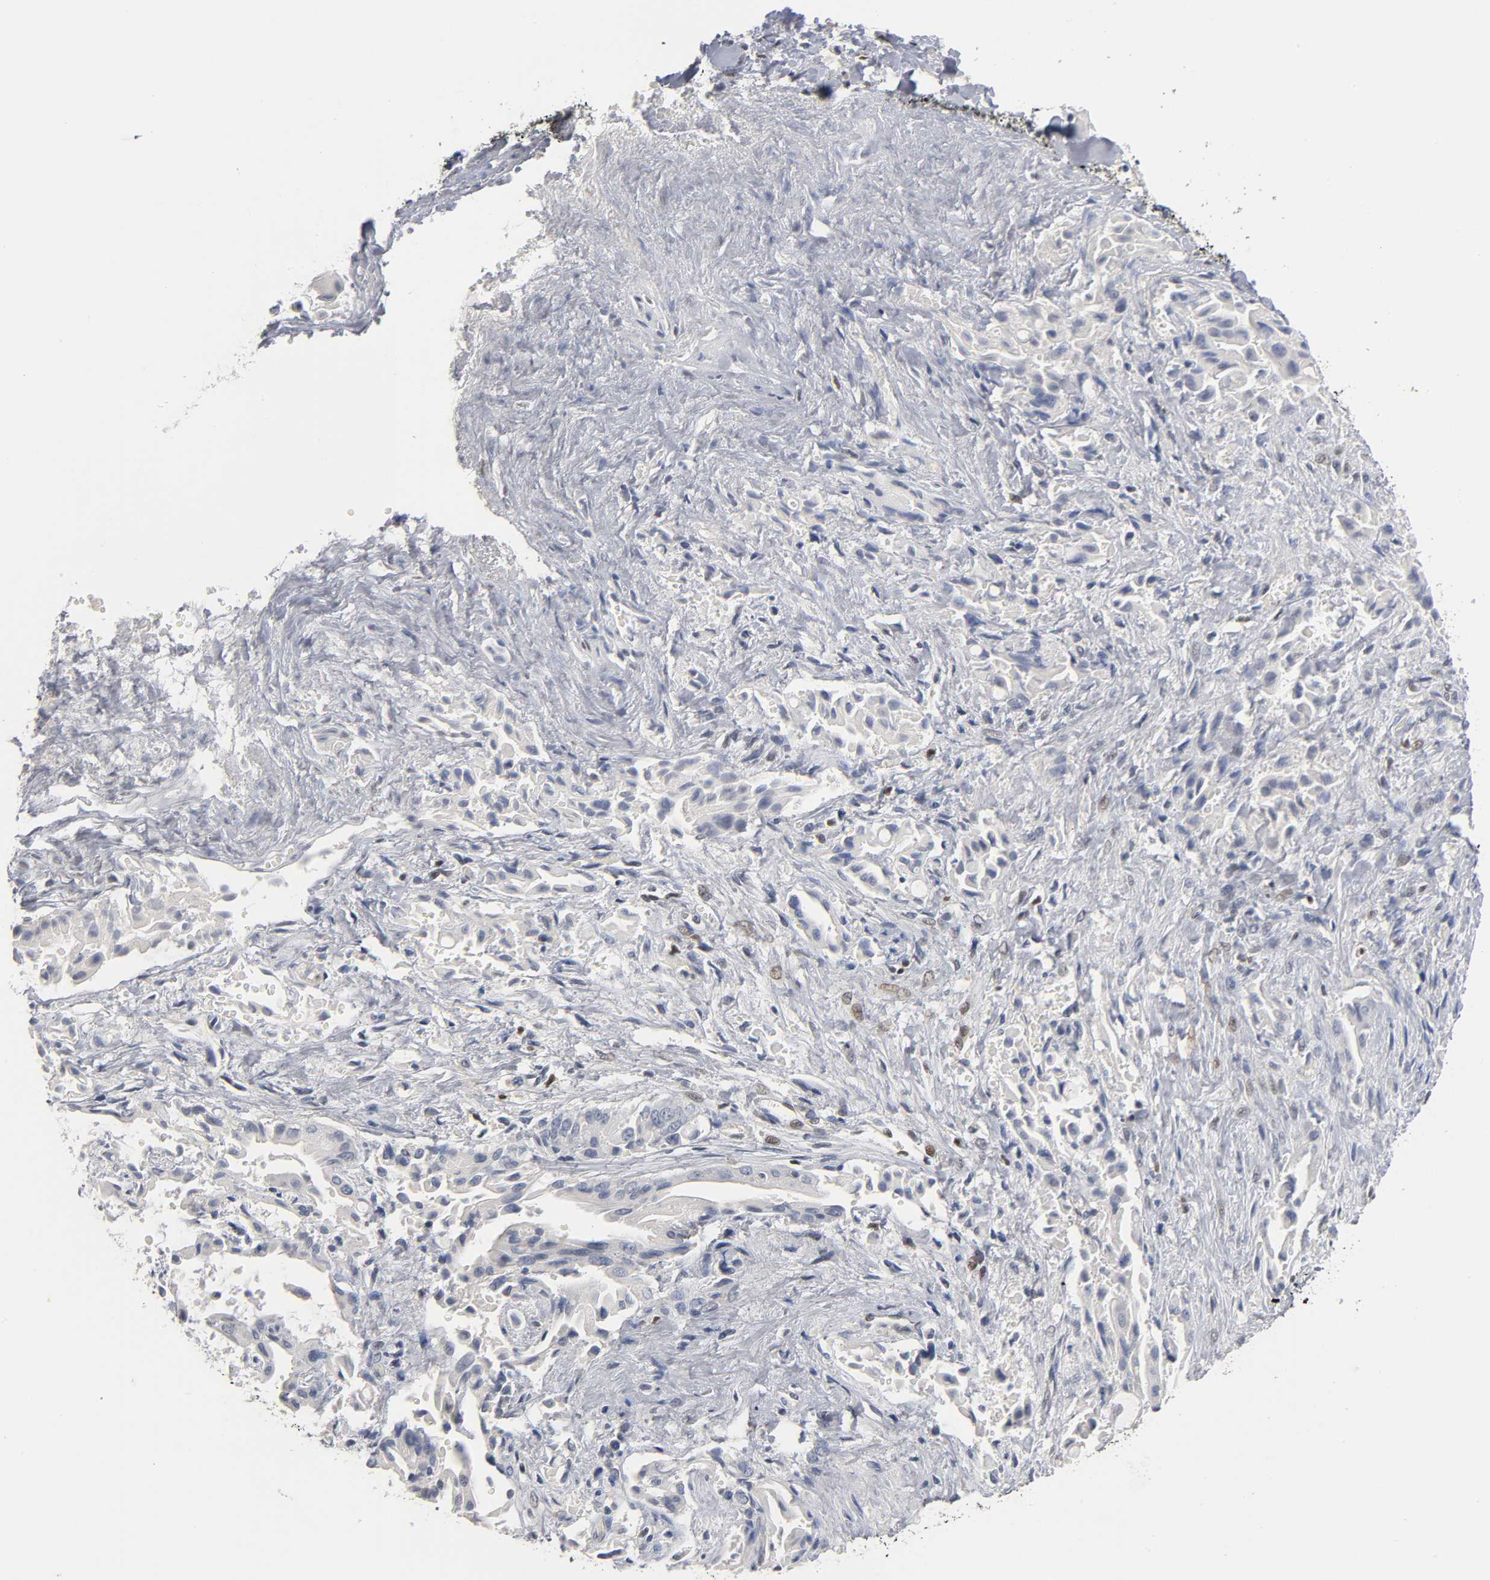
{"staining": {"intensity": "negative", "quantity": "none", "location": "none"}, "tissue": "liver cancer", "cell_type": "Tumor cells", "image_type": "cancer", "snomed": [{"axis": "morphology", "description": "Cholangiocarcinoma"}, {"axis": "topography", "description": "Liver"}], "caption": "Photomicrograph shows no significant protein positivity in tumor cells of liver cancer.", "gene": "NFATC1", "patient": {"sex": "male", "age": 58}}